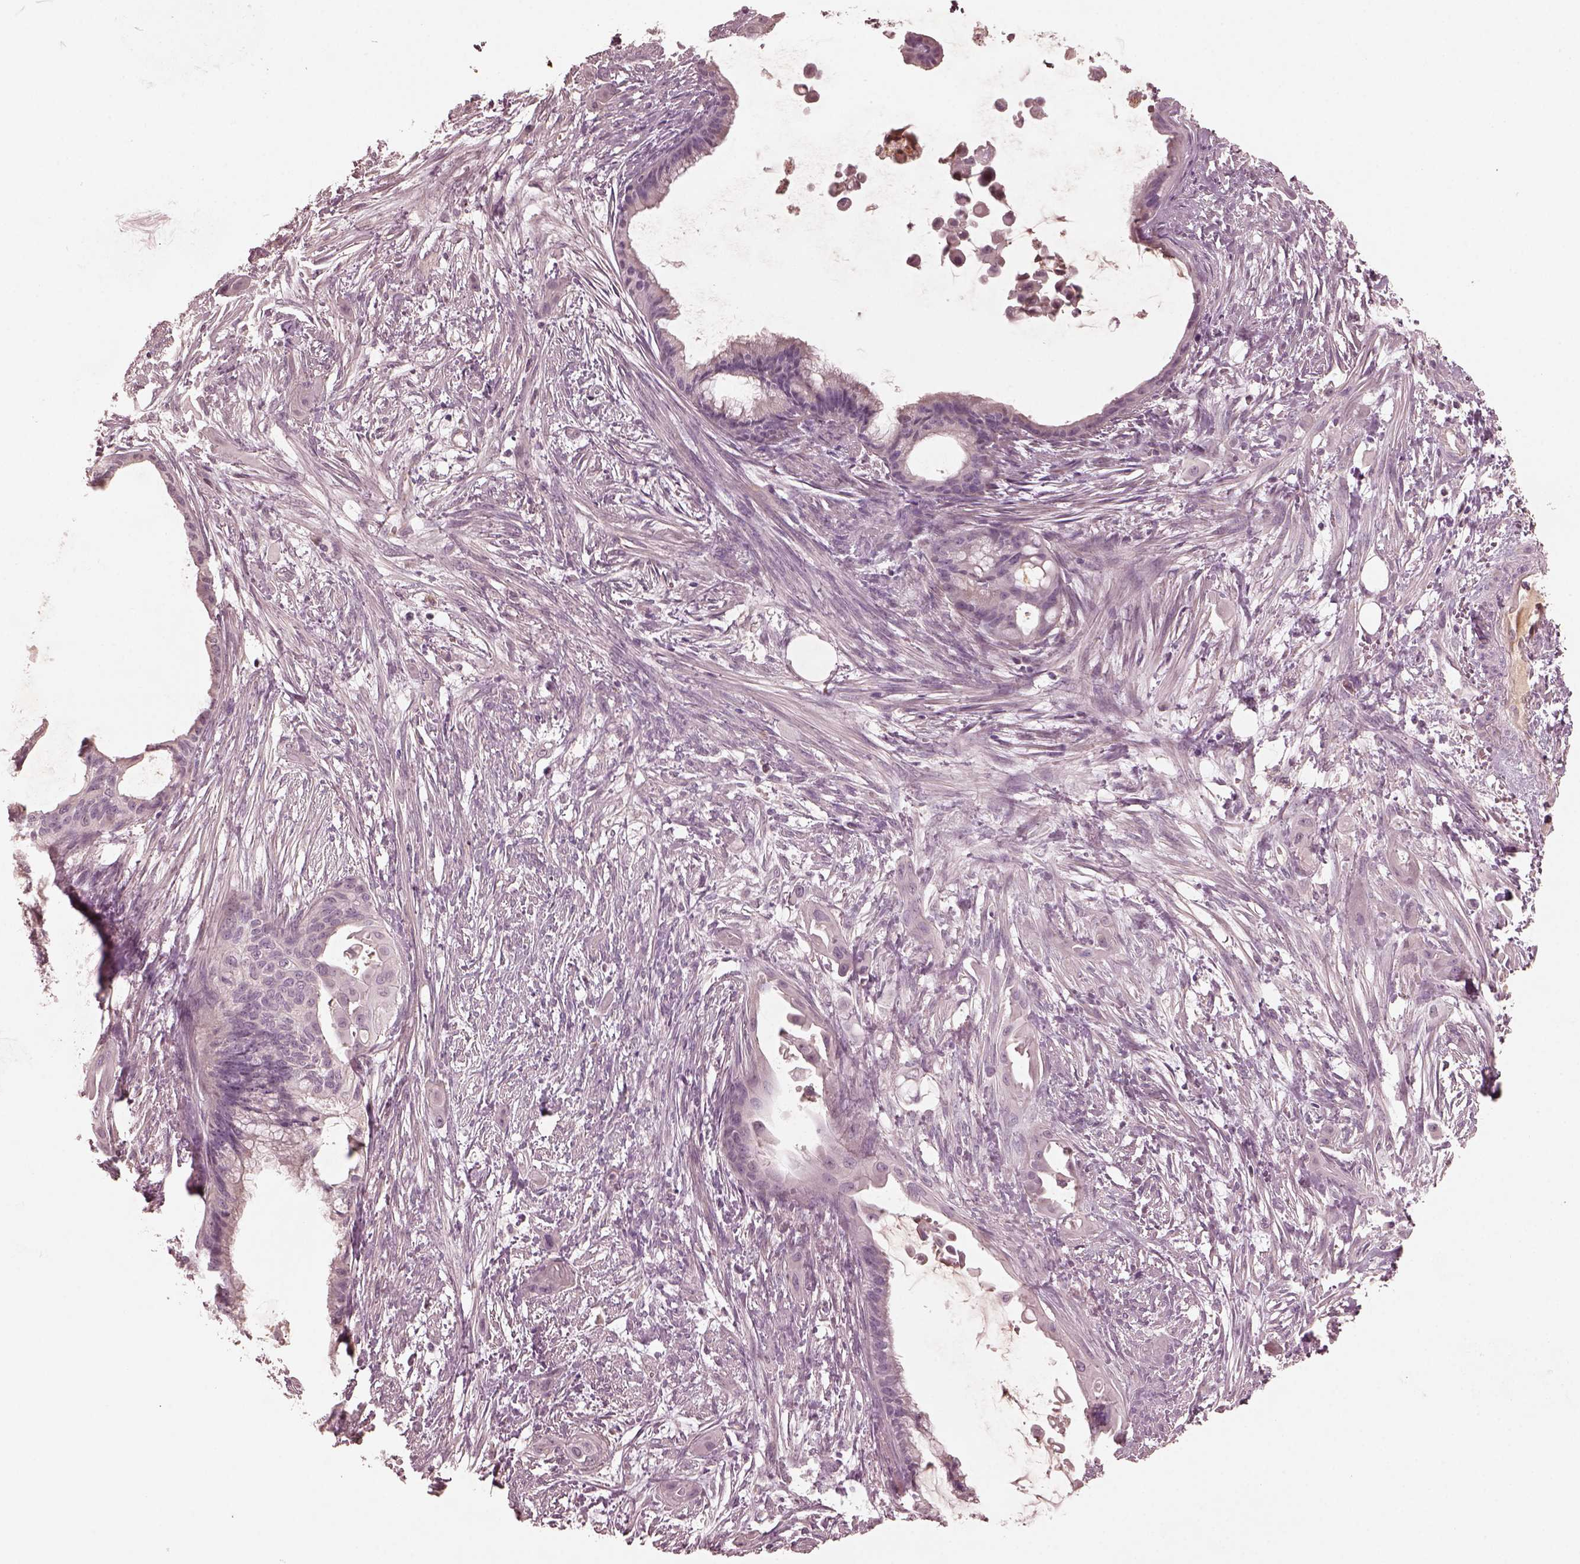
{"staining": {"intensity": "negative", "quantity": "none", "location": "none"}, "tissue": "endometrial cancer", "cell_type": "Tumor cells", "image_type": "cancer", "snomed": [{"axis": "morphology", "description": "Adenocarcinoma, NOS"}, {"axis": "topography", "description": "Endometrium"}], "caption": "The immunohistochemistry (IHC) histopathology image has no significant staining in tumor cells of endometrial cancer tissue. The staining is performed using DAB (3,3'-diaminobenzidine) brown chromogen with nuclei counter-stained in using hematoxylin.", "gene": "VWA5B1", "patient": {"sex": "female", "age": 86}}